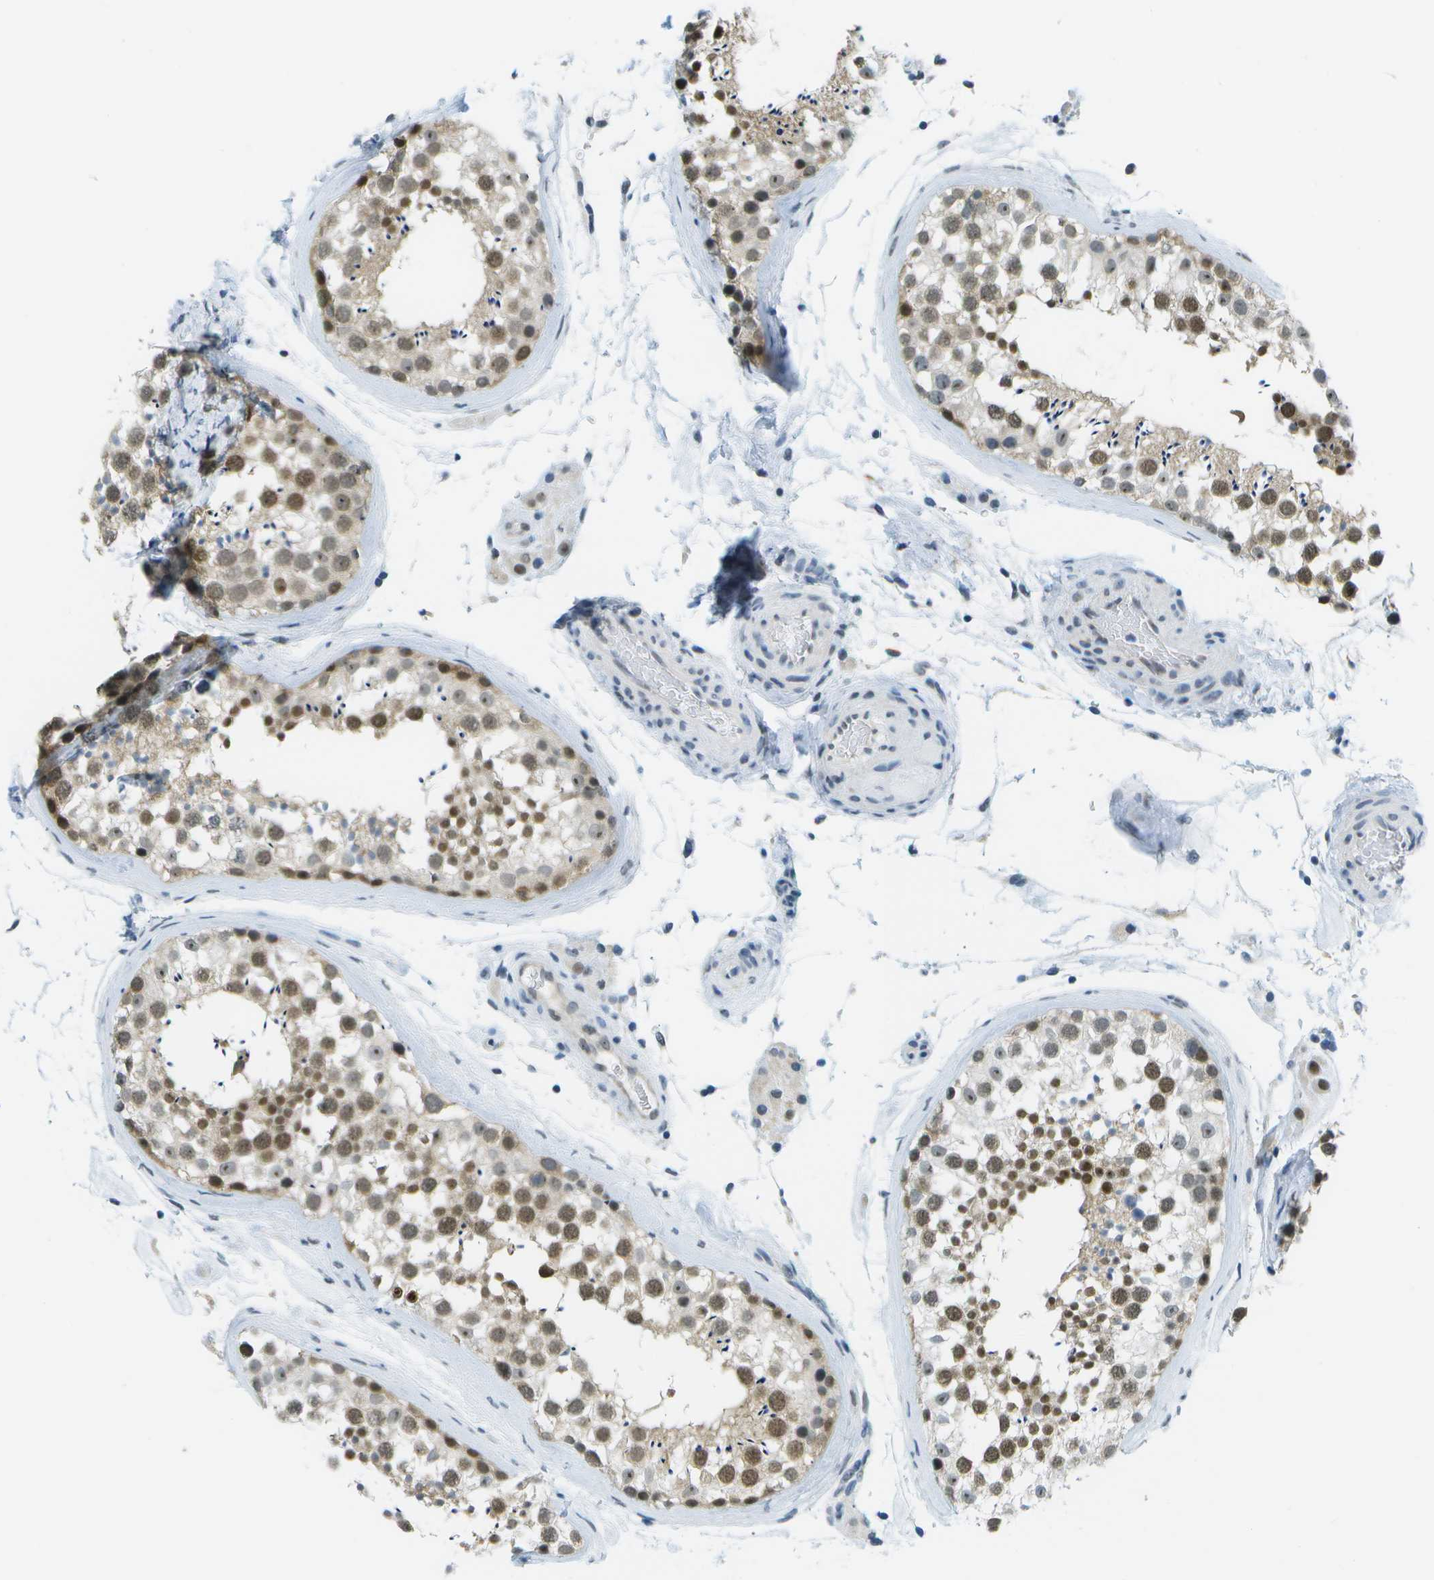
{"staining": {"intensity": "moderate", "quantity": "25%-75%", "location": "nuclear"}, "tissue": "testis", "cell_type": "Cells in seminiferous ducts", "image_type": "normal", "snomed": [{"axis": "morphology", "description": "Normal tissue, NOS"}, {"axis": "topography", "description": "Testis"}], "caption": "Benign testis reveals moderate nuclear staining in about 25%-75% of cells in seminiferous ducts, visualized by immunohistochemistry.", "gene": "PITHD1", "patient": {"sex": "male", "age": 46}}